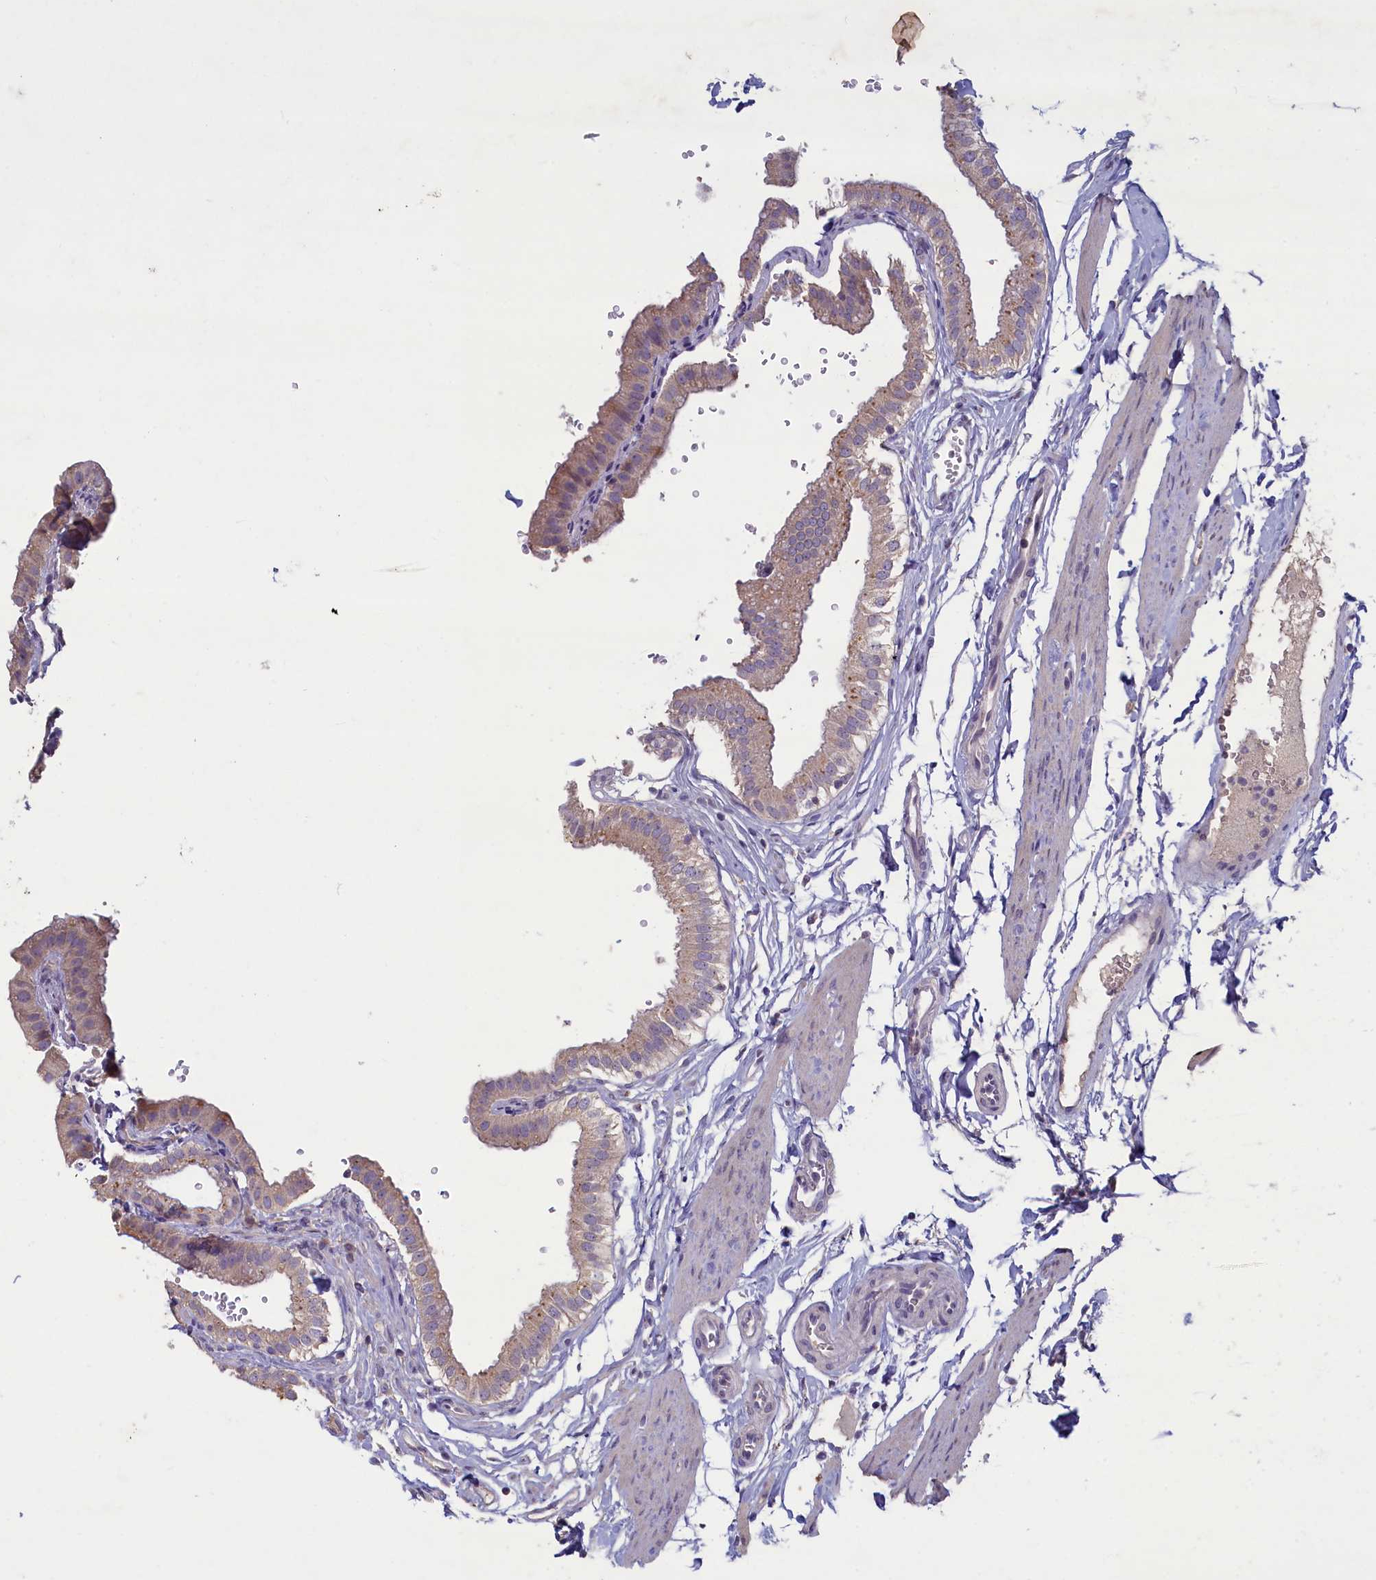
{"staining": {"intensity": "weak", "quantity": "<25%", "location": "cytoplasmic/membranous"}, "tissue": "gallbladder", "cell_type": "Glandular cells", "image_type": "normal", "snomed": [{"axis": "morphology", "description": "Normal tissue, NOS"}, {"axis": "topography", "description": "Gallbladder"}], "caption": "The image reveals no staining of glandular cells in benign gallbladder.", "gene": "ATF7IP2", "patient": {"sex": "female", "age": 61}}